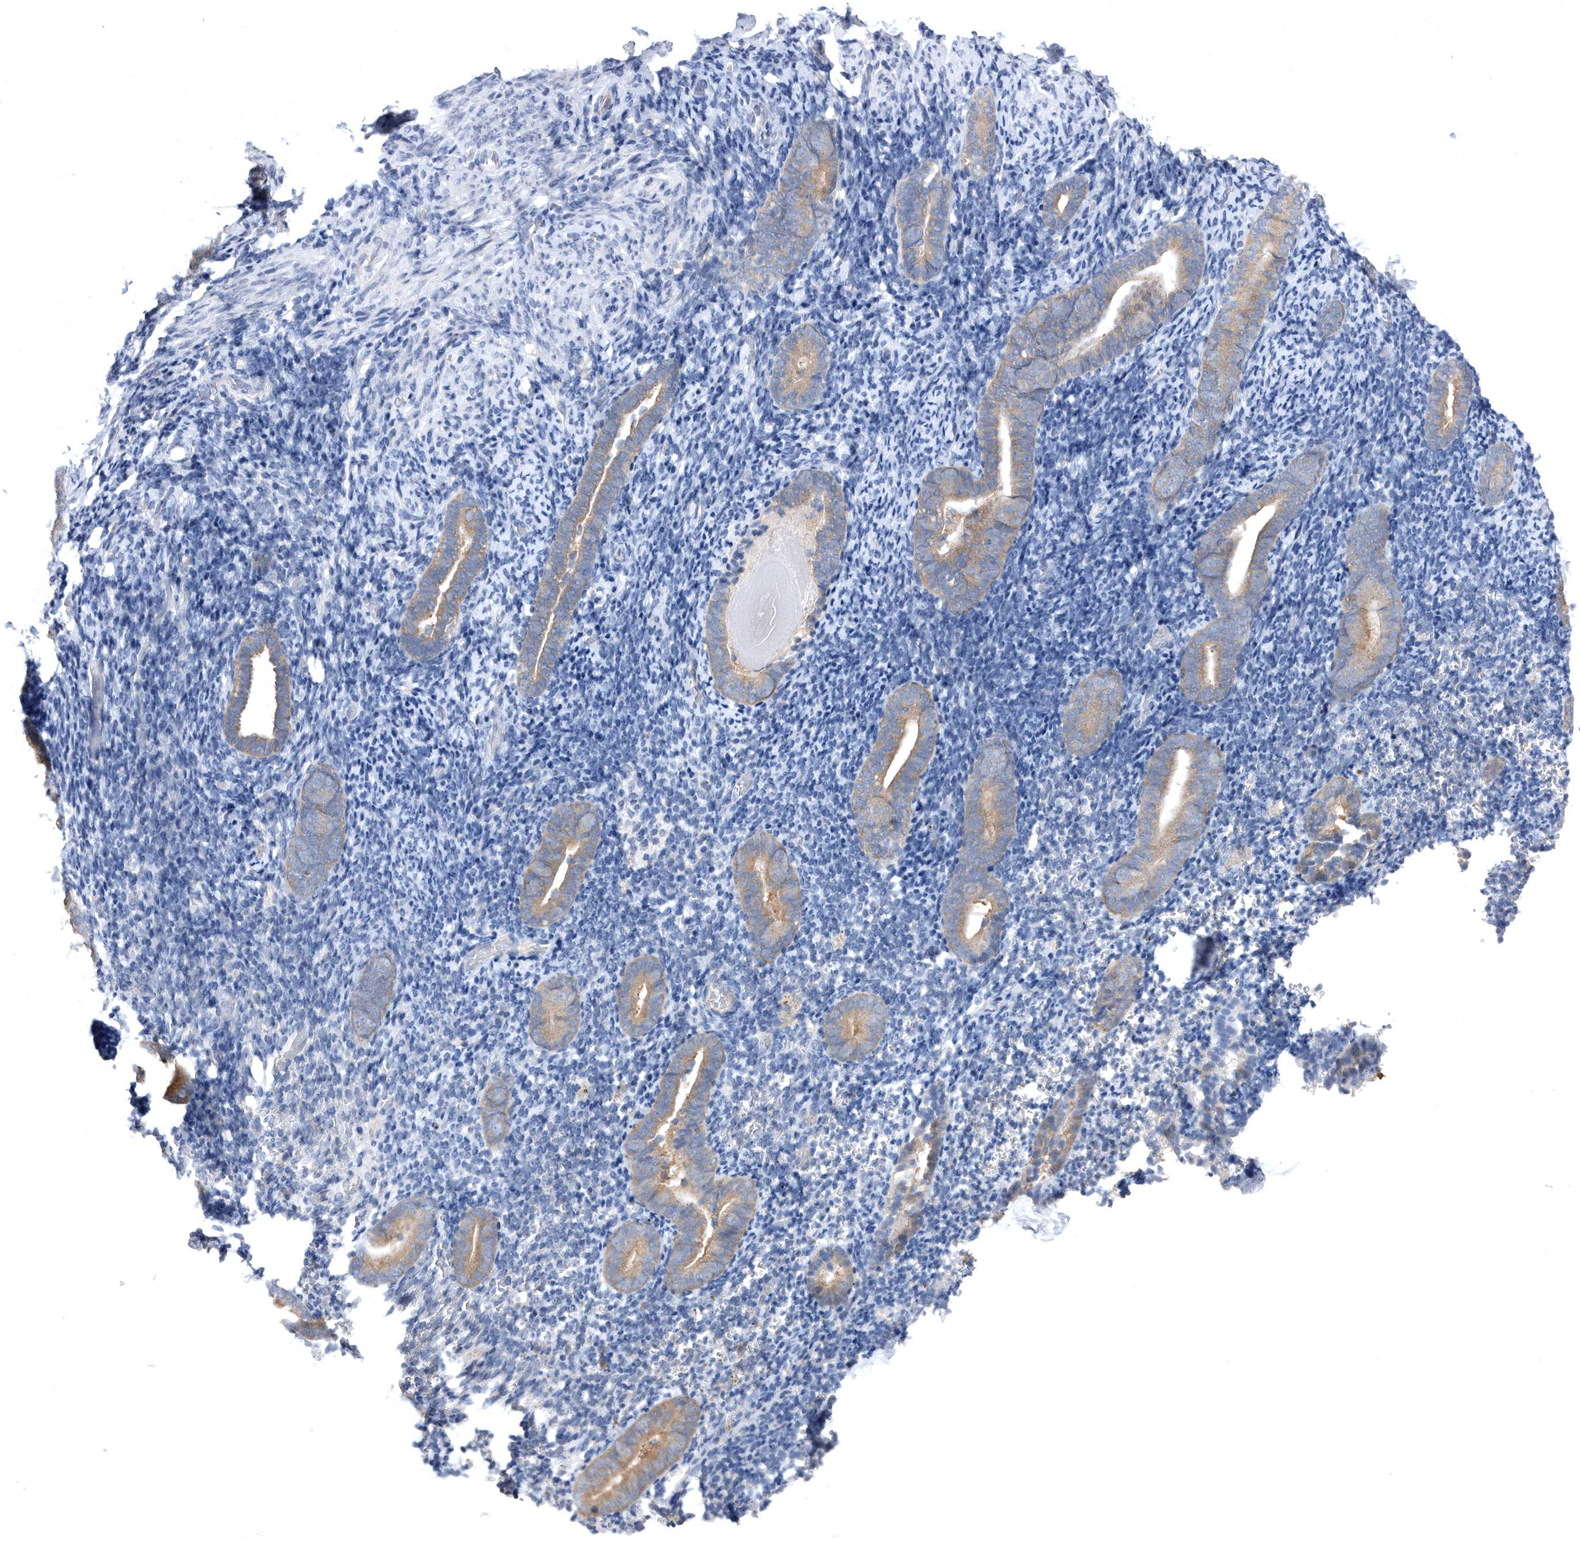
{"staining": {"intensity": "negative", "quantity": "none", "location": "none"}, "tissue": "endometrium", "cell_type": "Cells in endometrial stroma", "image_type": "normal", "snomed": [{"axis": "morphology", "description": "Normal tissue, NOS"}, {"axis": "topography", "description": "Endometrium"}], "caption": "Immunohistochemistry (IHC) histopathology image of normal endometrium: endometrium stained with DAB (3,3'-diaminobenzidine) exhibits no significant protein positivity in cells in endometrial stroma.", "gene": "CCT4", "patient": {"sex": "female", "age": 51}}